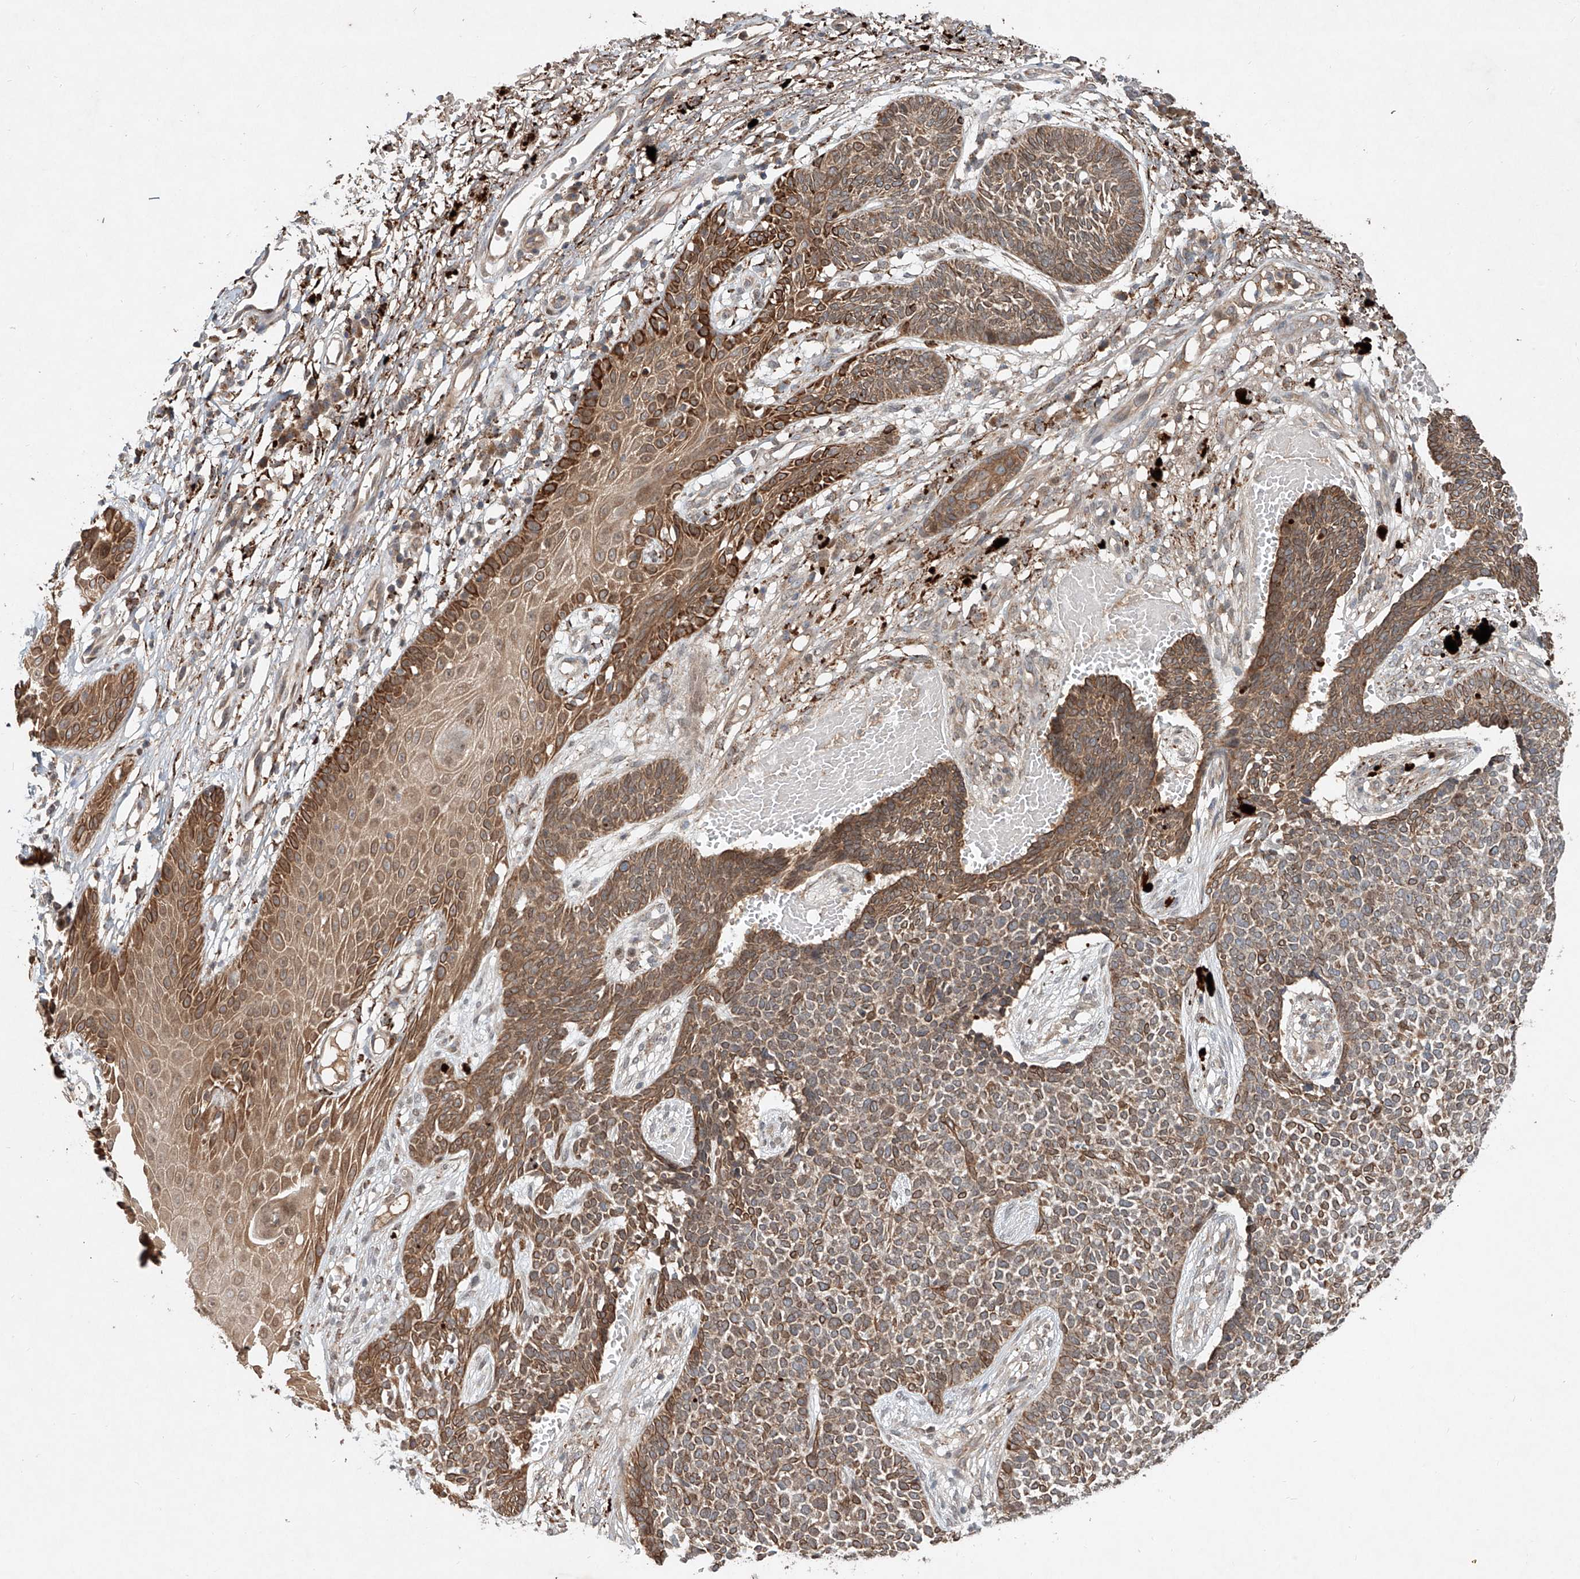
{"staining": {"intensity": "moderate", "quantity": ">75%", "location": "cytoplasmic/membranous"}, "tissue": "skin cancer", "cell_type": "Tumor cells", "image_type": "cancer", "snomed": [{"axis": "morphology", "description": "Basal cell carcinoma"}, {"axis": "topography", "description": "Skin"}], "caption": "Immunohistochemistry (IHC) (DAB) staining of human basal cell carcinoma (skin) shows moderate cytoplasmic/membranous protein expression in about >75% of tumor cells.", "gene": "IER5", "patient": {"sex": "female", "age": 84}}